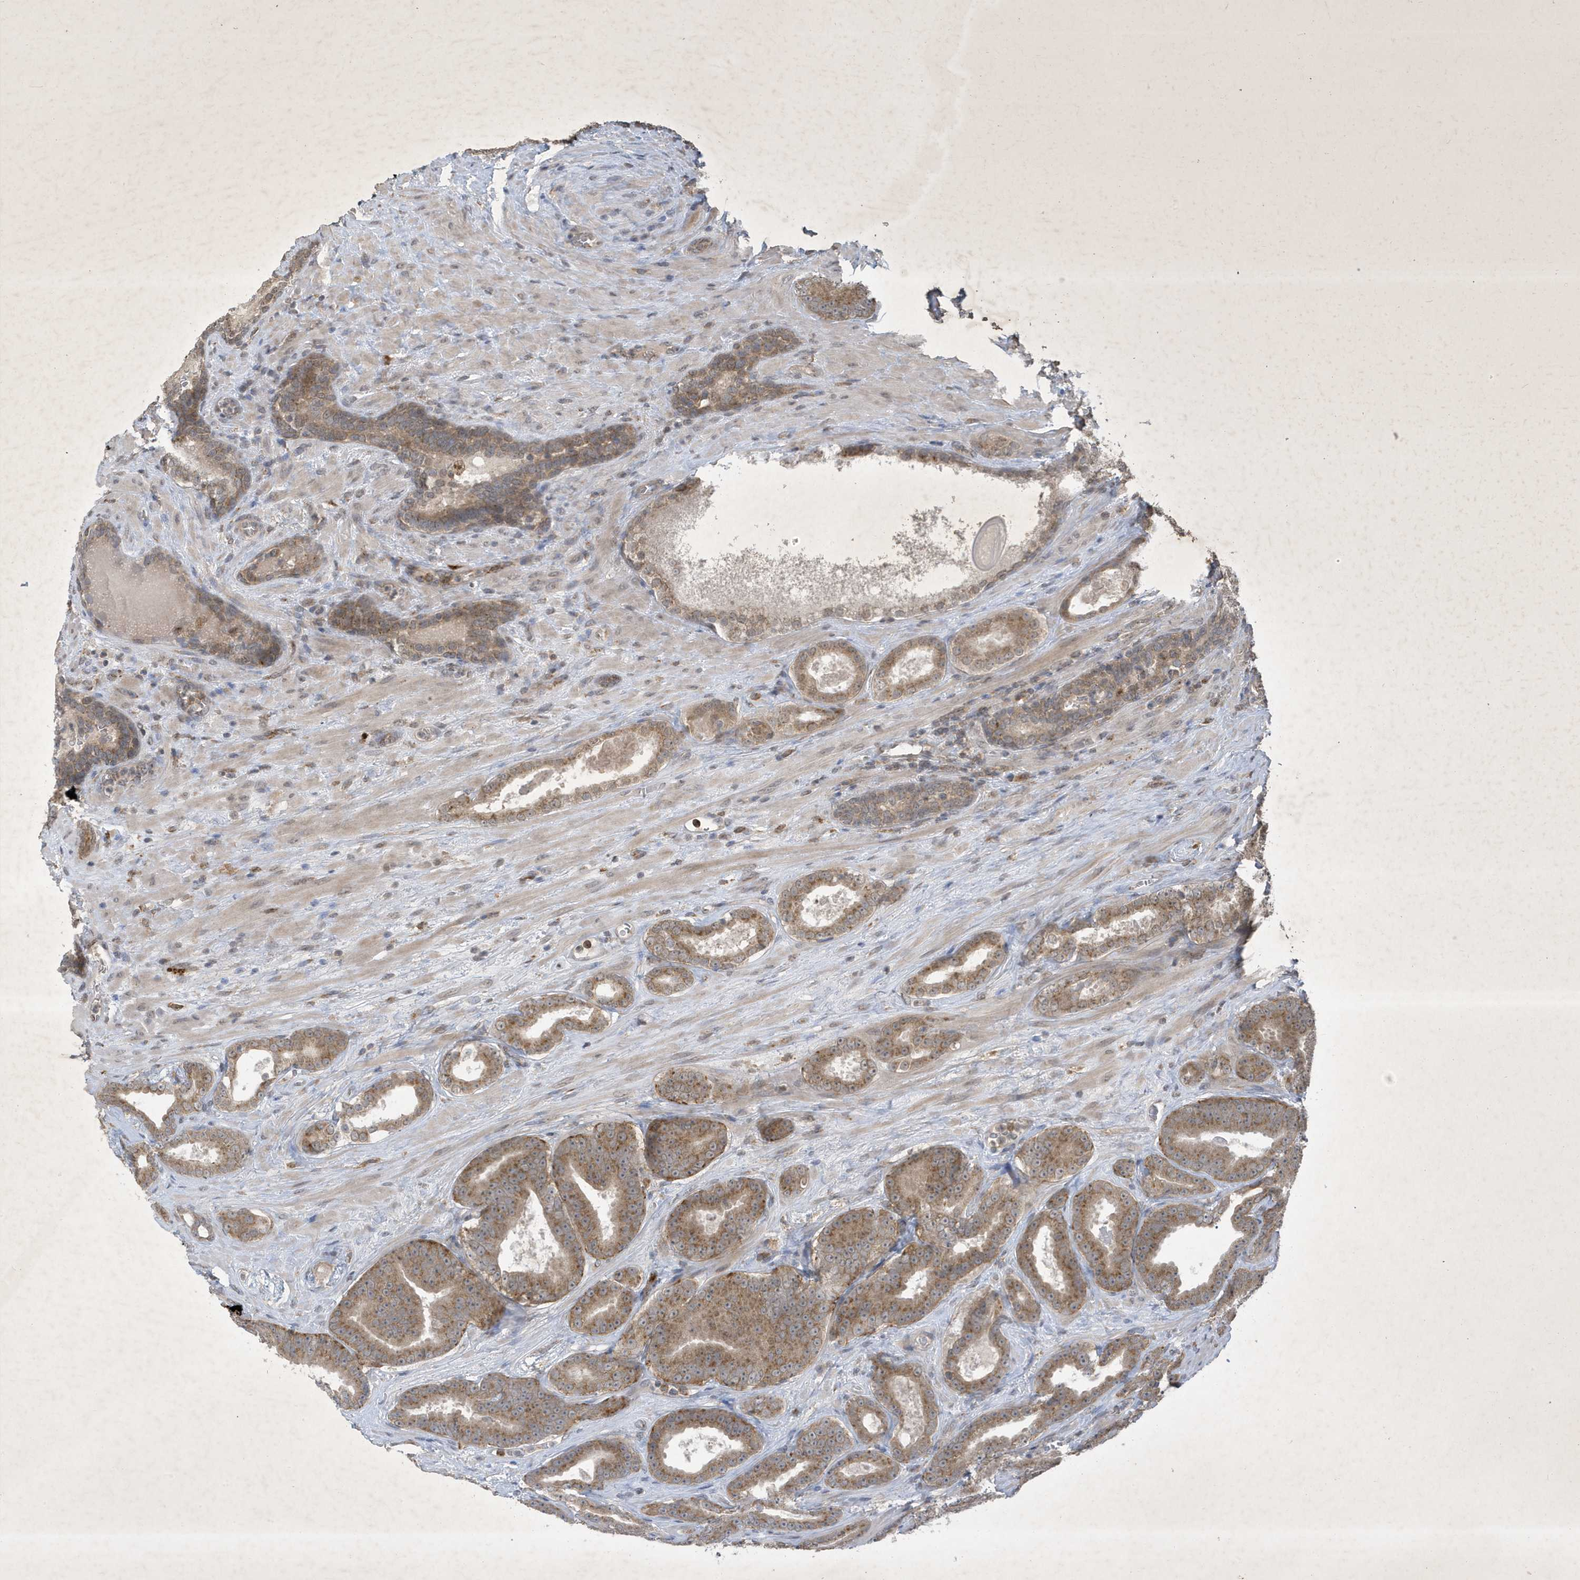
{"staining": {"intensity": "moderate", "quantity": ">75%", "location": "cytoplasmic/membranous"}, "tissue": "prostate cancer", "cell_type": "Tumor cells", "image_type": "cancer", "snomed": [{"axis": "morphology", "description": "Adenocarcinoma, High grade"}, {"axis": "topography", "description": "Prostate"}], "caption": "DAB (3,3'-diaminobenzidine) immunohistochemical staining of human prostate adenocarcinoma (high-grade) displays moderate cytoplasmic/membranous protein staining in about >75% of tumor cells.", "gene": "STX10", "patient": {"sex": "male", "age": 66}}